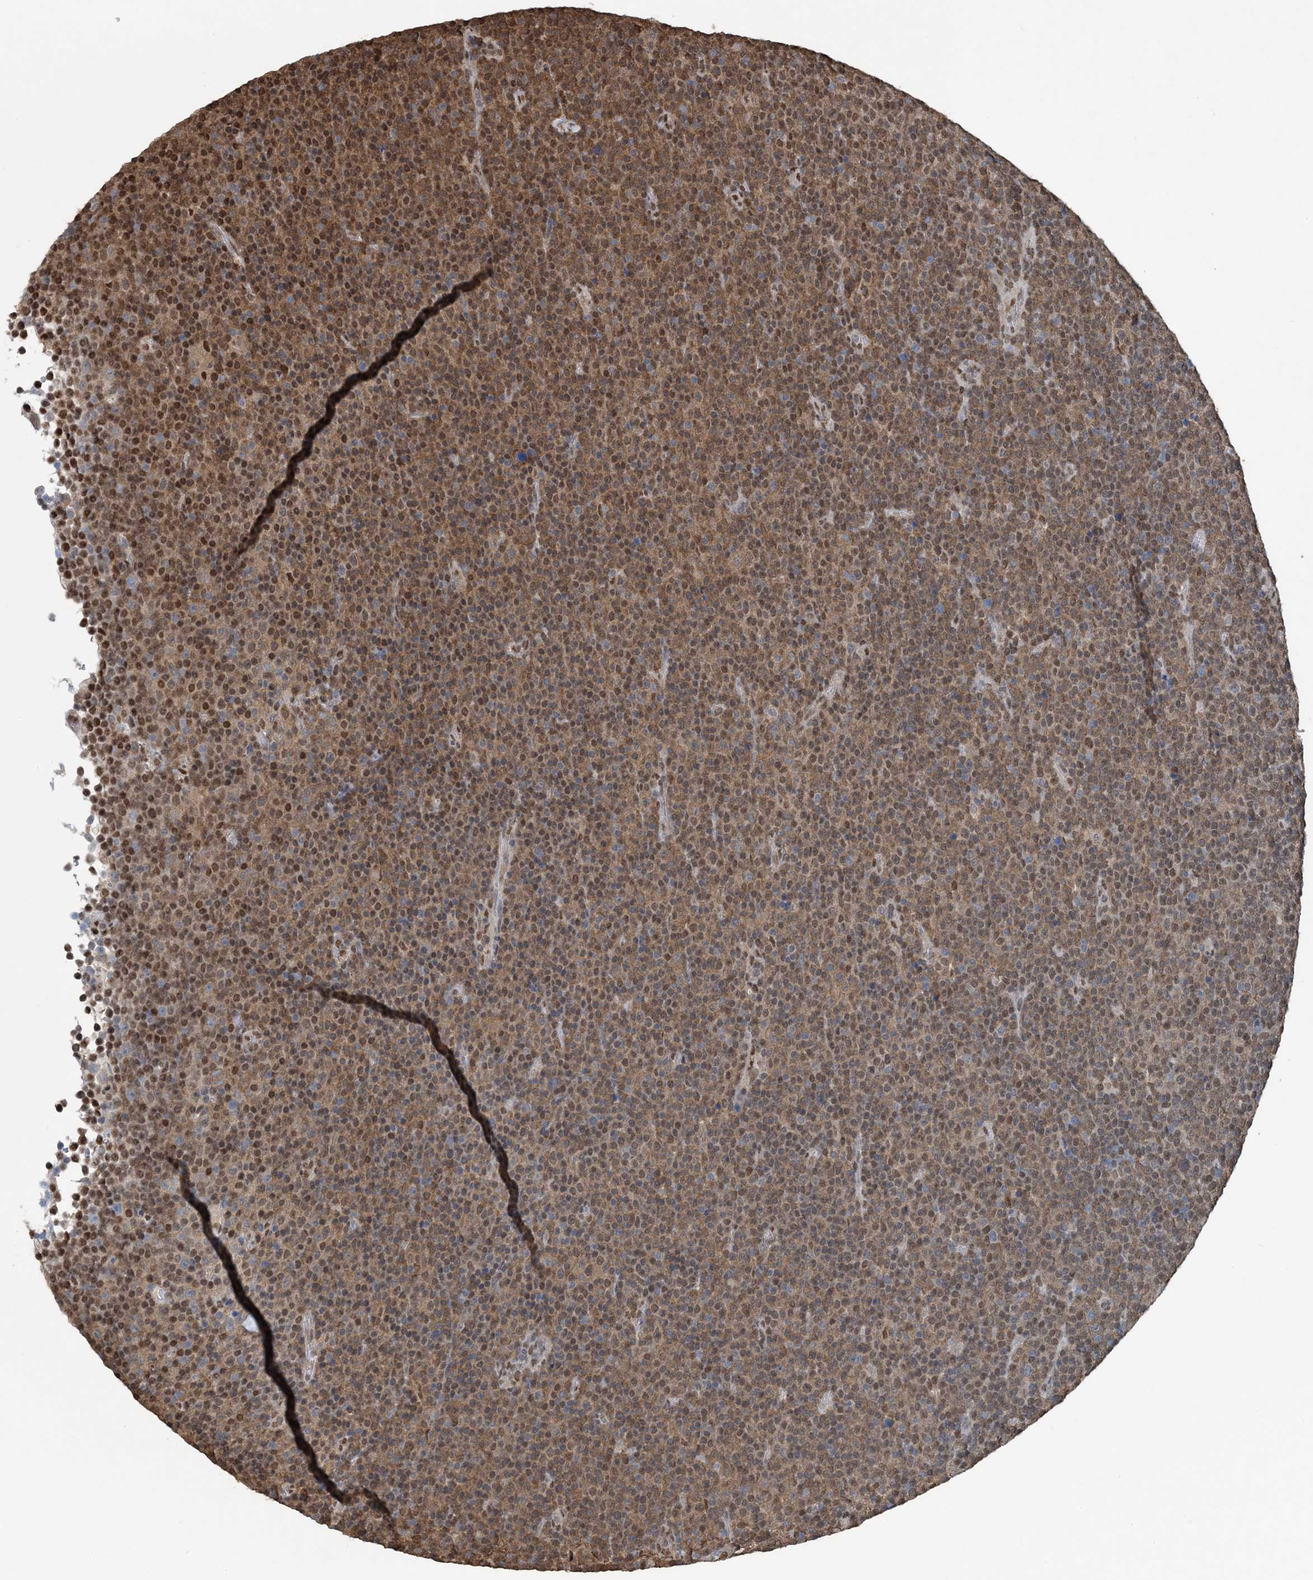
{"staining": {"intensity": "moderate", "quantity": ">75%", "location": "cytoplasmic/membranous,nuclear"}, "tissue": "lymphoma", "cell_type": "Tumor cells", "image_type": "cancer", "snomed": [{"axis": "morphology", "description": "Malignant lymphoma, non-Hodgkin's type, Low grade"}, {"axis": "topography", "description": "Lymph node"}], "caption": "Moderate cytoplasmic/membranous and nuclear positivity is seen in approximately >75% of tumor cells in low-grade malignant lymphoma, non-Hodgkin's type.", "gene": "HIKESHI", "patient": {"sex": "female", "age": 67}}